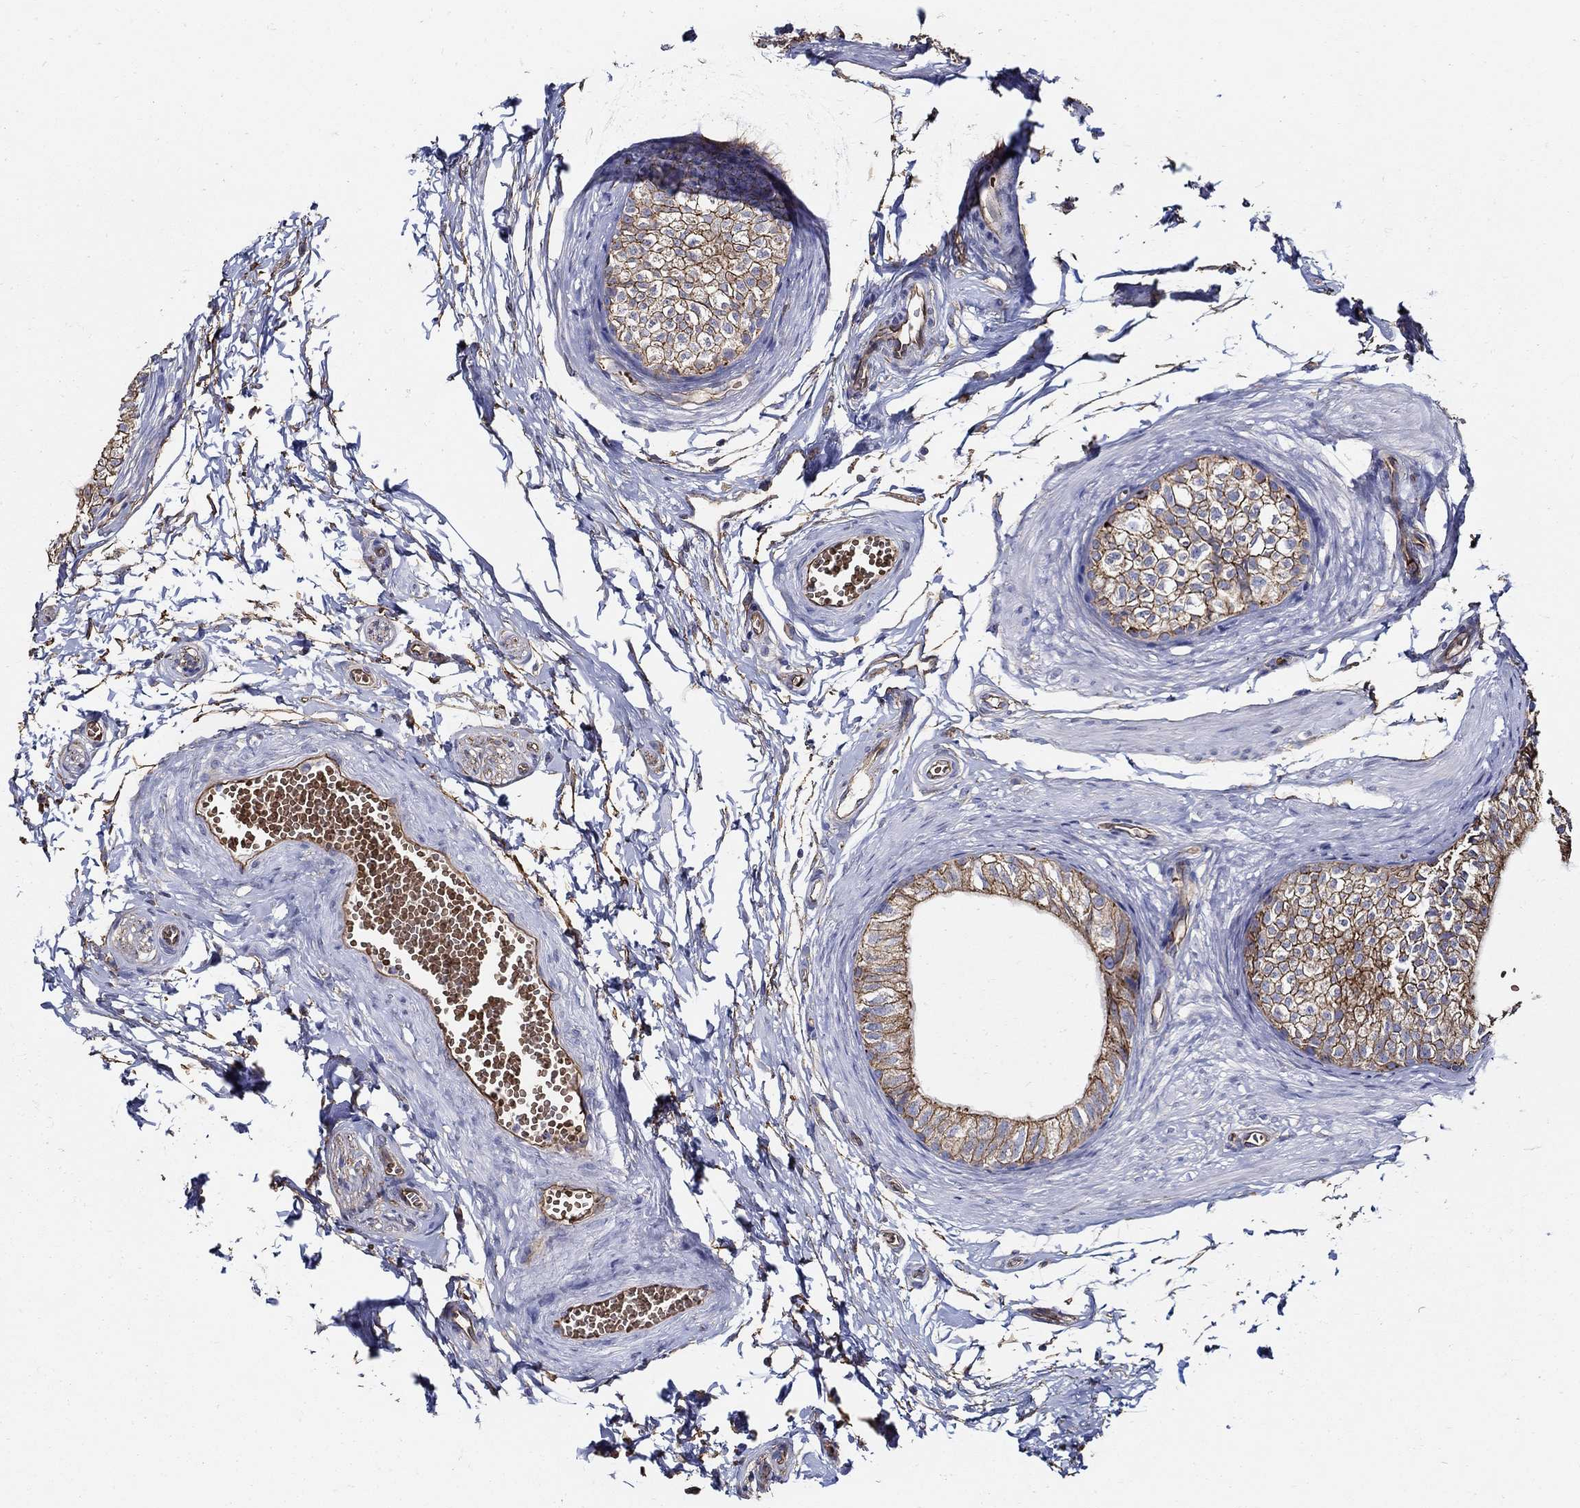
{"staining": {"intensity": "strong", "quantity": ">75%", "location": "cytoplasmic/membranous"}, "tissue": "epididymis", "cell_type": "Glandular cells", "image_type": "normal", "snomed": [{"axis": "morphology", "description": "Normal tissue, NOS"}, {"axis": "topography", "description": "Epididymis"}], "caption": "Immunohistochemical staining of benign human epididymis demonstrates >75% levels of strong cytoplasmic/membranous protein staining in about >75% of glandular cells.", "gene": "APBB3", "patient": {"sex": "male", "age": 22}}